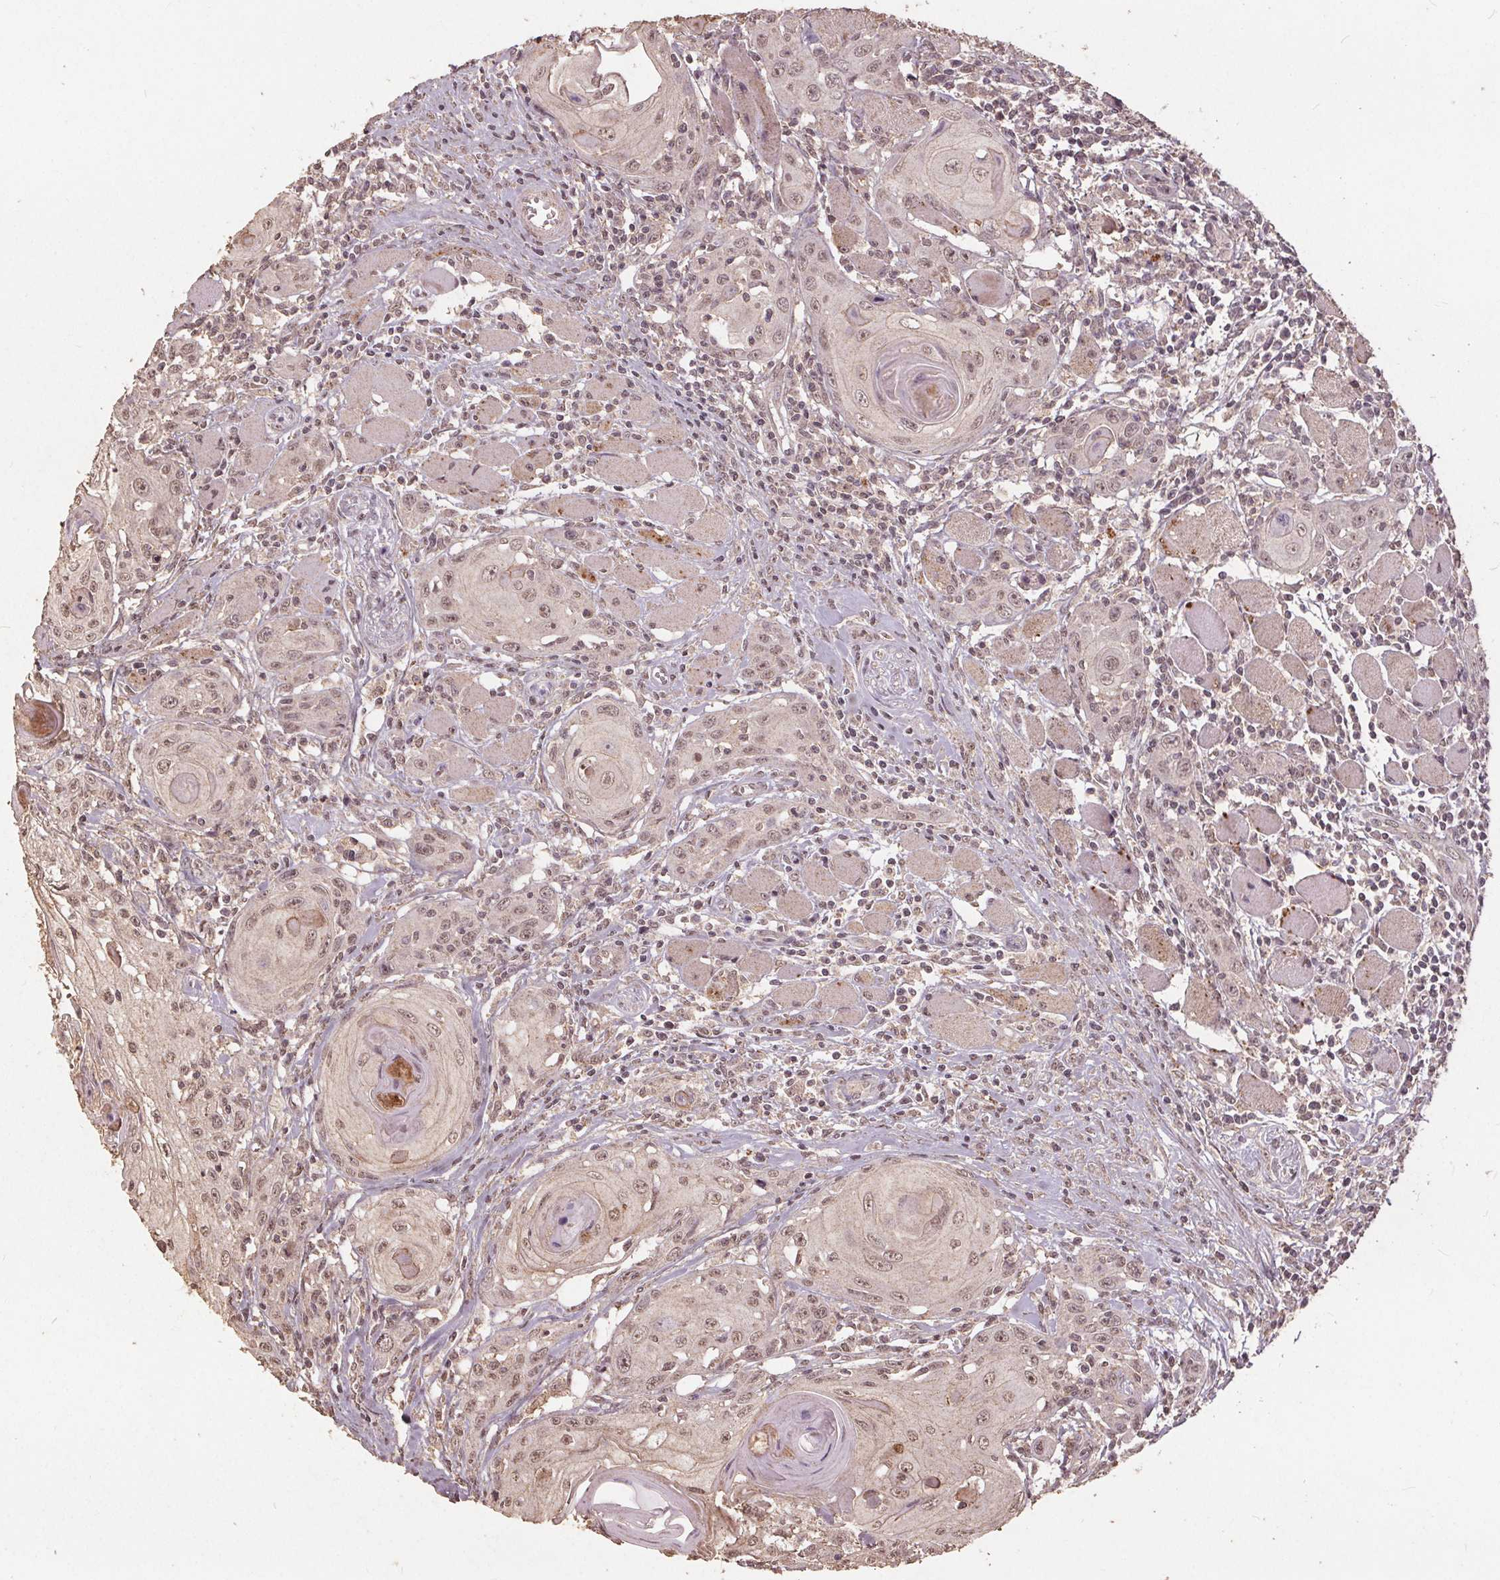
{"staining": {"intensity": "weak", "quantity": ">75%", "location": "nuclear"}, "tissue": "head and neck cancer", "cell_type": "Tumor cells", "image_type": "cancer", "snomed": [{"axis": "morphology", "description": "Squamous cell carcinoma, NOS"}, {"axis": "topography", "description": "Head-Neck"}], "caption": "Squamous cell carcinoma (head and neck) was stained to show a protein in brown. There is low levels of weak nuclear positivity in about >75% of tumor cells. (DAB (3,3'-diaminobenzidine) IHC with brightfield microscopy, high magnification).", "gene": "DSG3", "patient": {"sex": "female", "age": 80}}